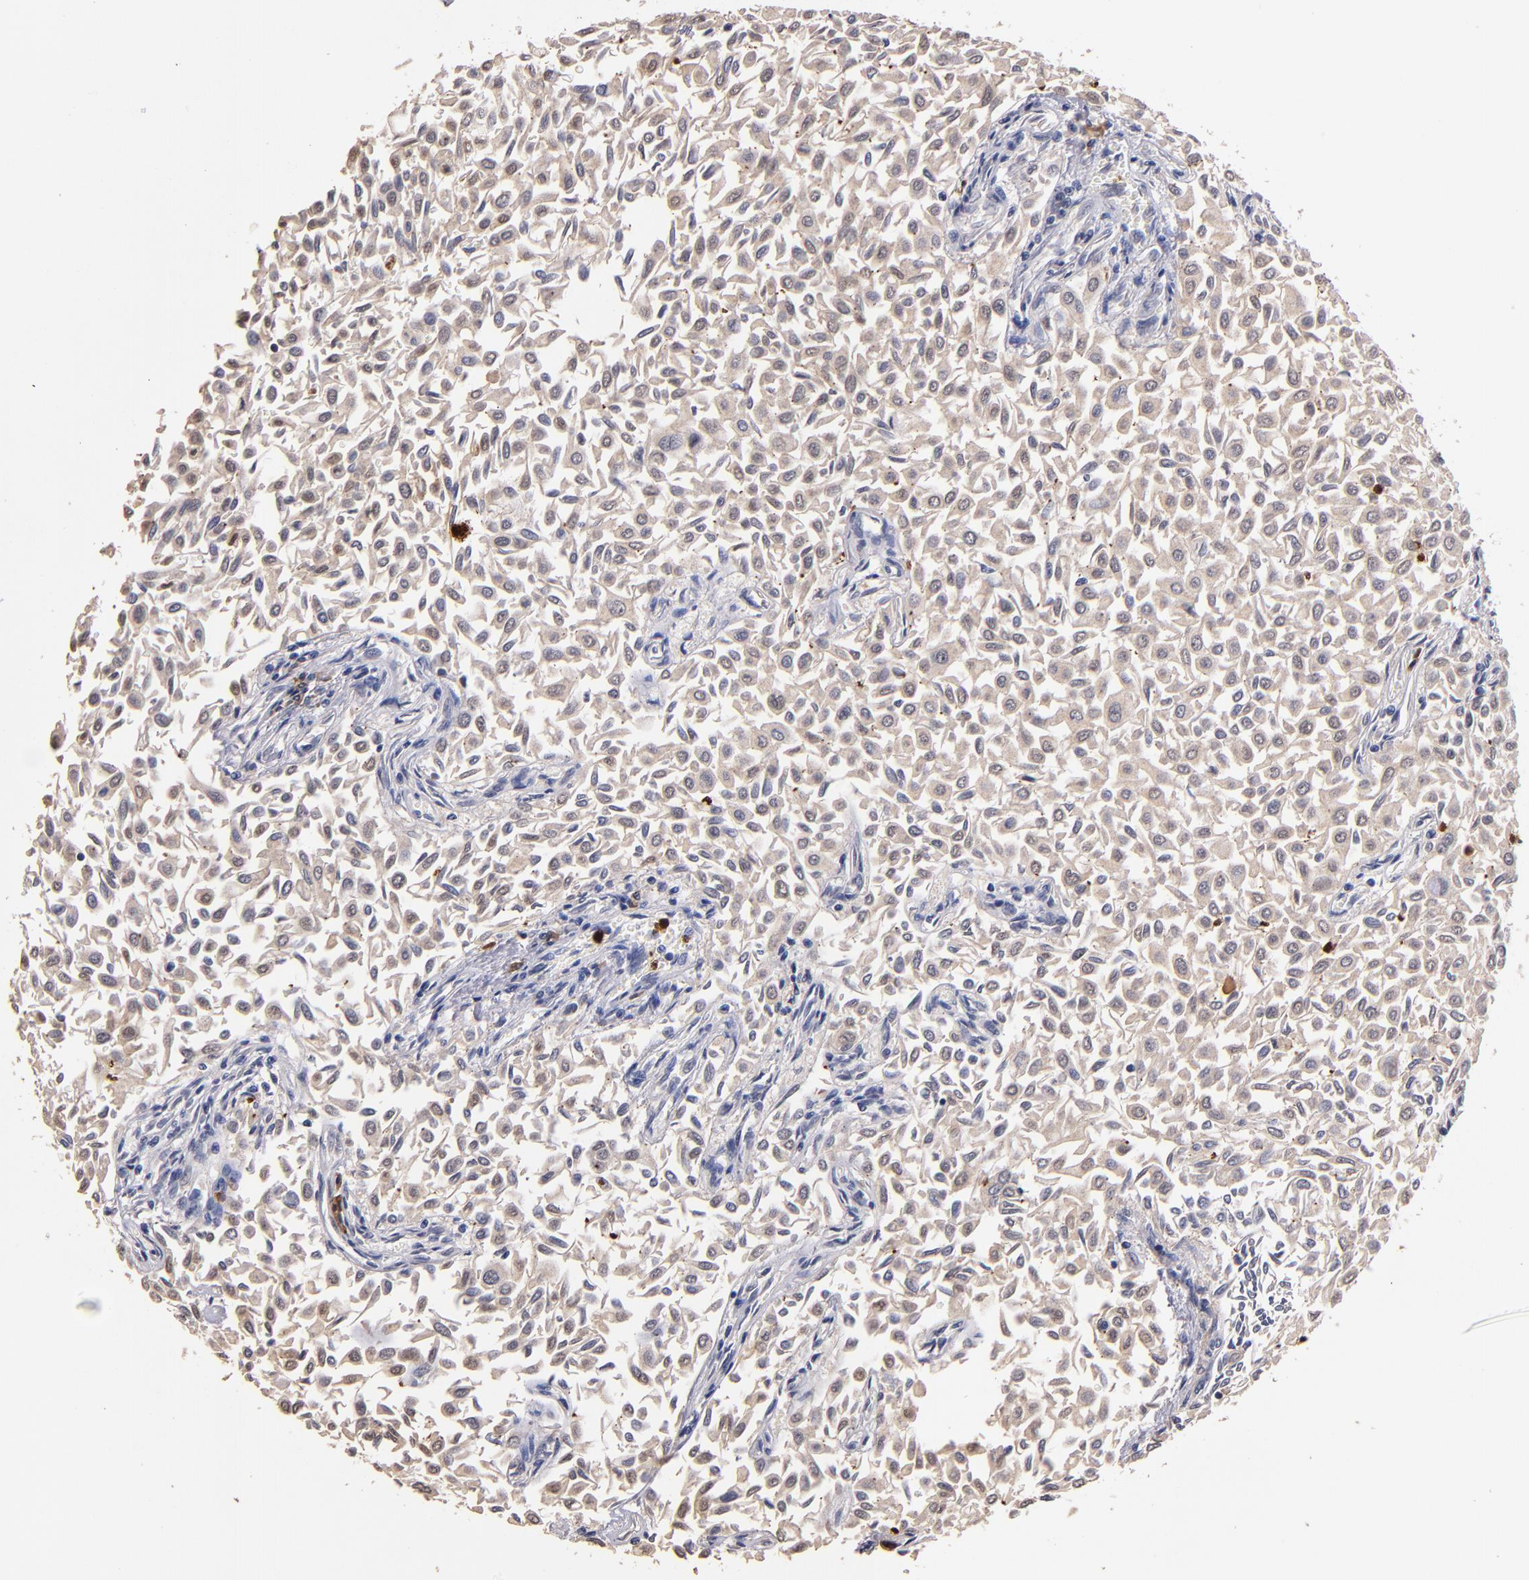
{"staining": {"intensity": "weak", "quantity": ">75%", "location": "cytoplasmic/membranous"}, "tissue": "urothelial cancer", "cell_type": "Tumor cells", "image_type": "cancer", "snomed": [{"axis": "morphology", "description": "Urothelial carcinoma, Low grade"}, {"axis": "topography", "description": "Urinary bladder"}], "caption": "DAB (3,3'-diaminobenzidine) immunohistochemical staining of urothelial cancer exhibits weak cytoplasmic/membranous protein staining in about >75% of tumor cells.", "gene": "TTLL12", "patient": {"sex": "male", "age": 64}}